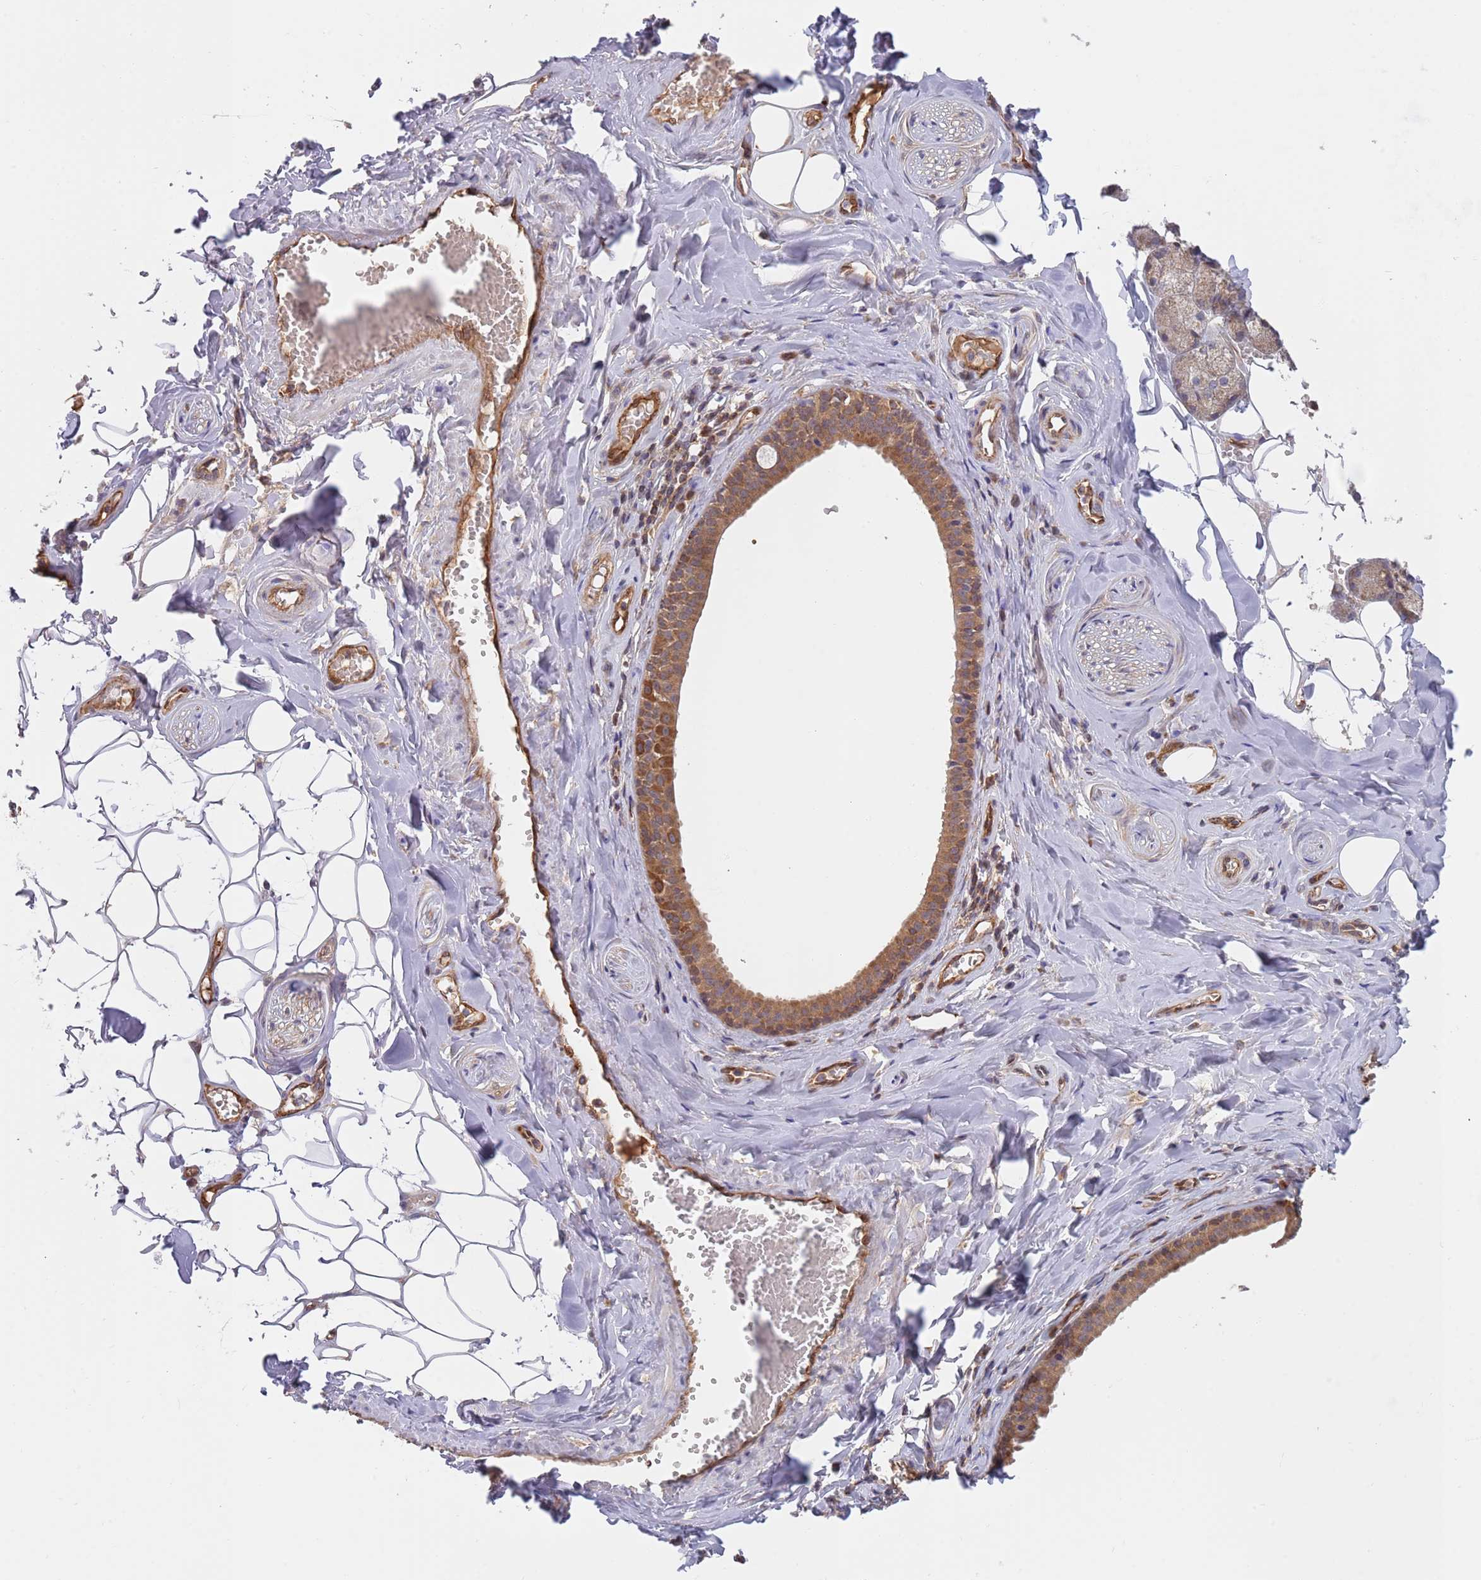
{"staining": {"intensity": "moderate", "quantity": ">75%", "location": "cytoplasmic/membranous"}, "tissue": "salivary gland", "cell_type": "Glandular cells", "image_type": "normal", "snomed": [{"axis": "morphology", "description": "Normal tissue, NOS"}, {"axis": "topography", "description": "Salivary gland"}], "caption": "An immunohistochemistry photomicrograph of benign tissue is shown. Protein staining in brown labels moderate cytoplasmic/membranous positivity in salivary gland within glandular cells.", "gene": "GUK1", "patient": {"sex": "male", "age": 62}}